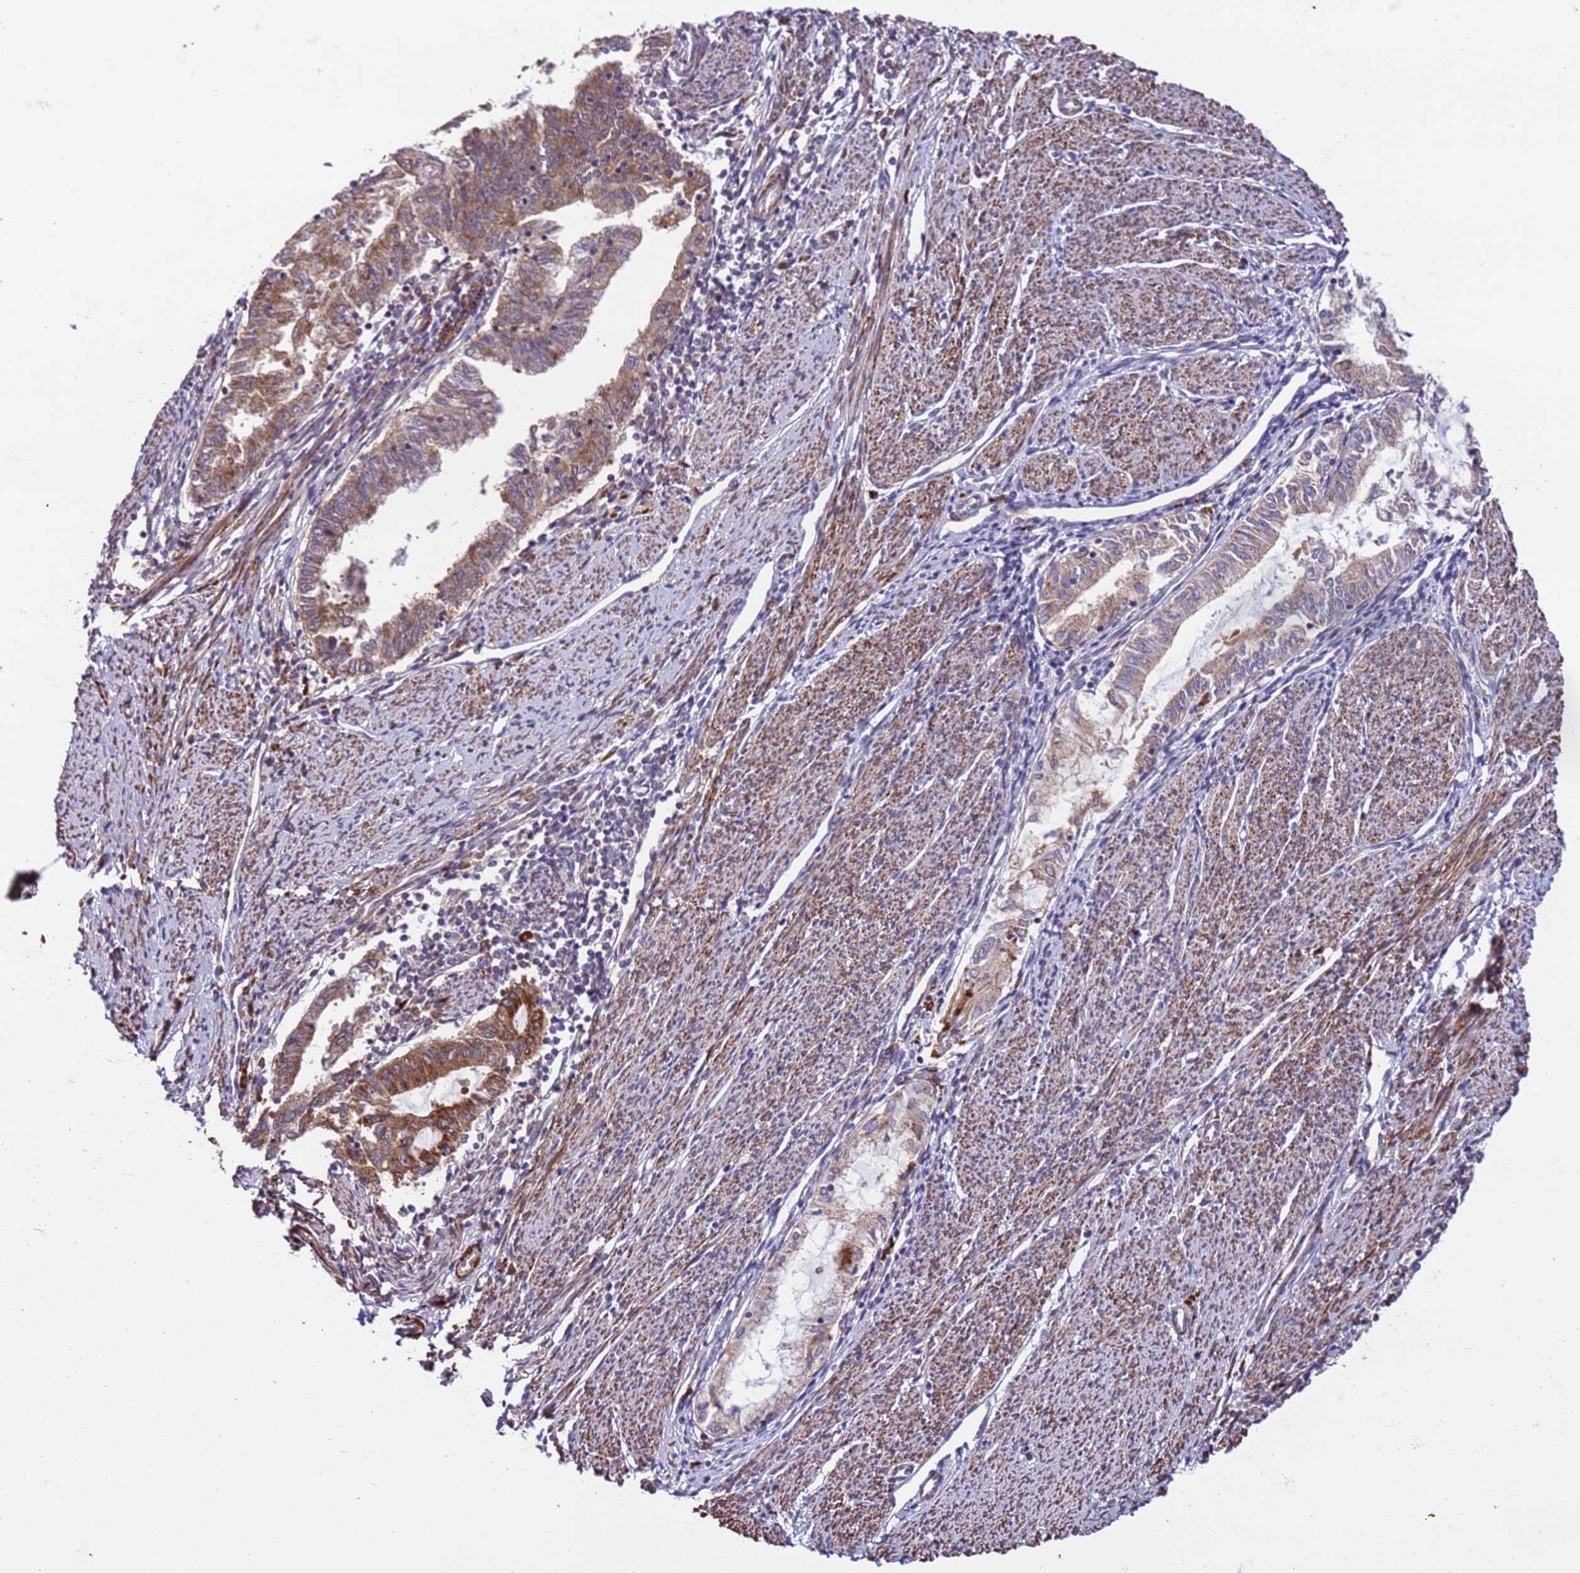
{"staining": {"intensity": "moderate", "quantity": "25%-75%", "location": "cytoplasmic/membranous"}, "tissue": "endometrial cancer", "cell_type": "Tumor cells", "image_type": "cancer", "snomed": [{"axis": "morphology", "description": "Adenocarcinoma, NOS"}, {"axis": "topography", "description": "Endometrium"}], "caption": "The histopathology image exhibits staining of endometrial cancer, revealing moderate cytoplasmic/membranous protein positivity (brown color) within tumor cells.", "gene": "GEN1", "patient": {"sex": "female", "age": 79}}